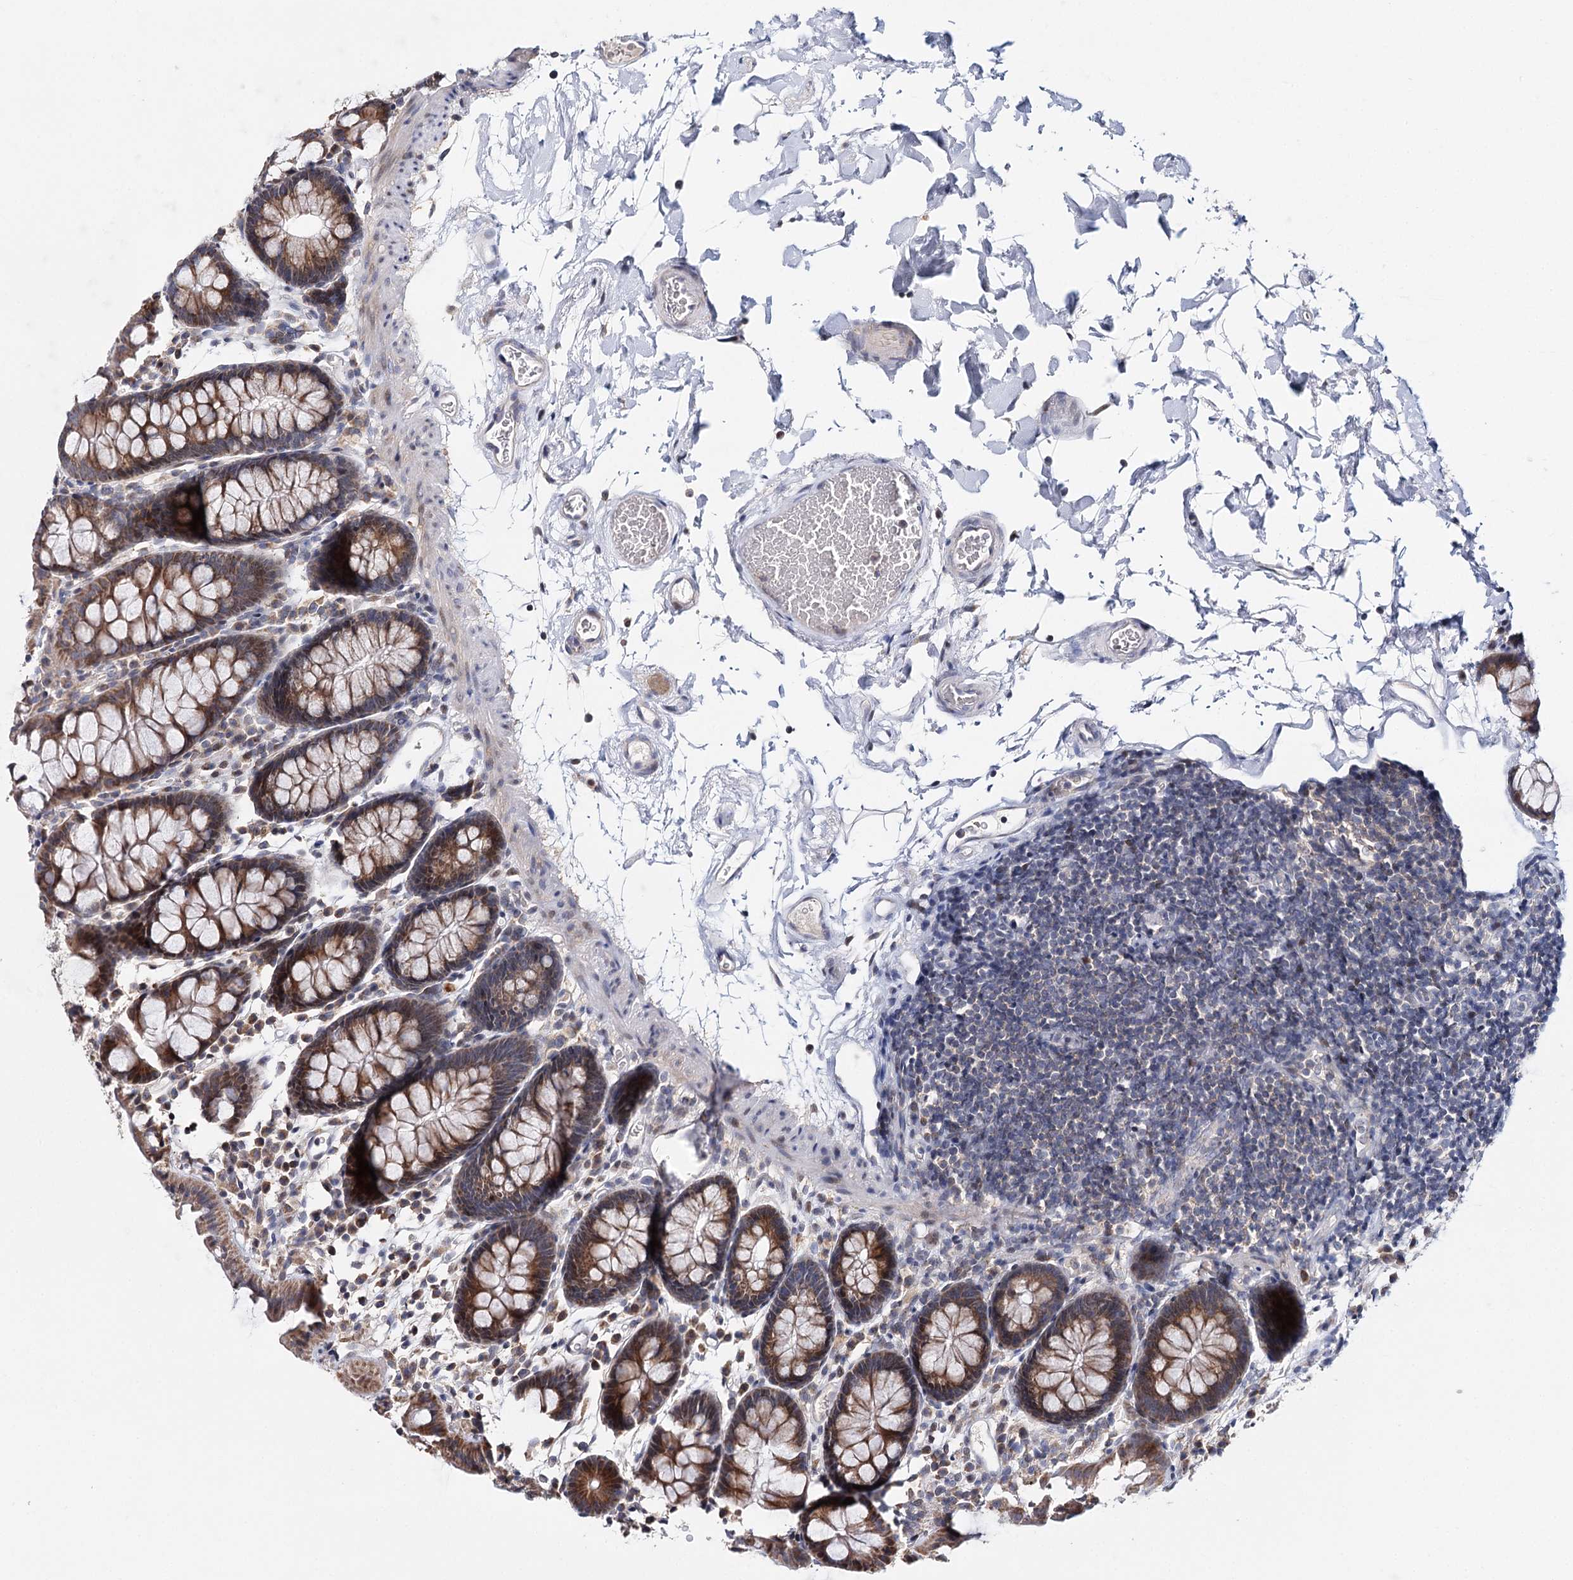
{"staining": {"intensity": "weak", "quantity": "<25%", "location": "cytoplasmic/membranous"}, "tissue": "colon", "cell_type": "Endothelial cells", "image_type": "normal", "snomed": [{"axis": "morphology", "description": "Normal tissue, NOS"}, {"axis": "topography", "description": "Colon"}], "caption": "This is a photomicrograph of immunohistochemistry staining of normal colon, which shows no expression in endothelial cells.", "gene": "CFAP46", "patient": {"sex": "male", "age": 75}}